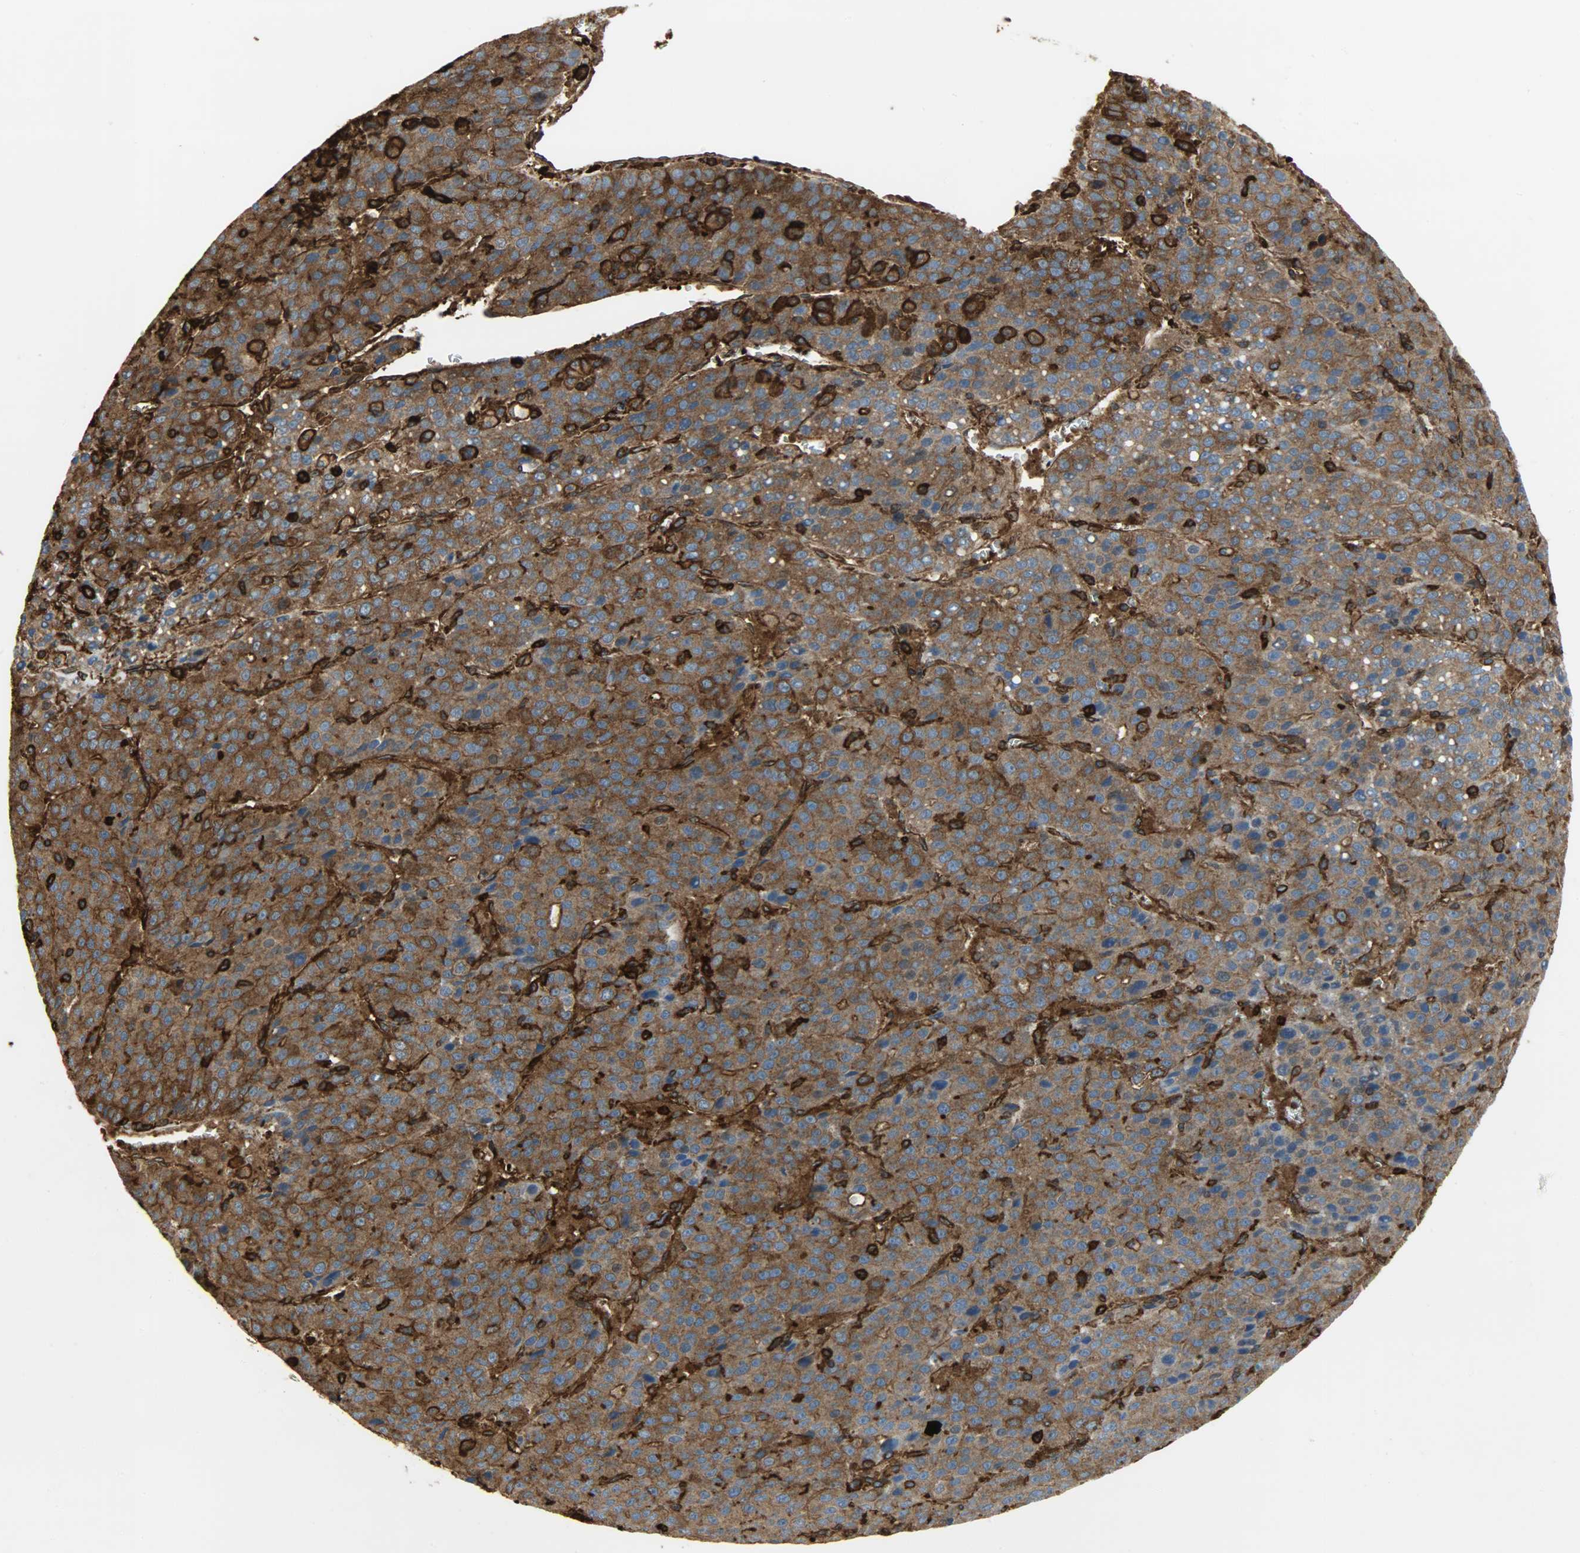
{"staining": {"intensity": "strong", "quantity": ">75%", "location": "cytoplasmic/membranous"}, "tissue": "liver cancer", "cell_type": "Tumor cells", "image_type": "cancer", "snomed": [{"axis": "morphology", "description": "Carcinoma, Hepatocellular, NOS"}, {"axis": "topography", "description": "Liver"}], "caption": "This is a histology image of immunohistochemistry staining of liver cancer, which shows strong expression in the cytoplasmic/membranous of tumor cells.", "gene": "VASP", "patient": {"sex": "female", "age": 53}}